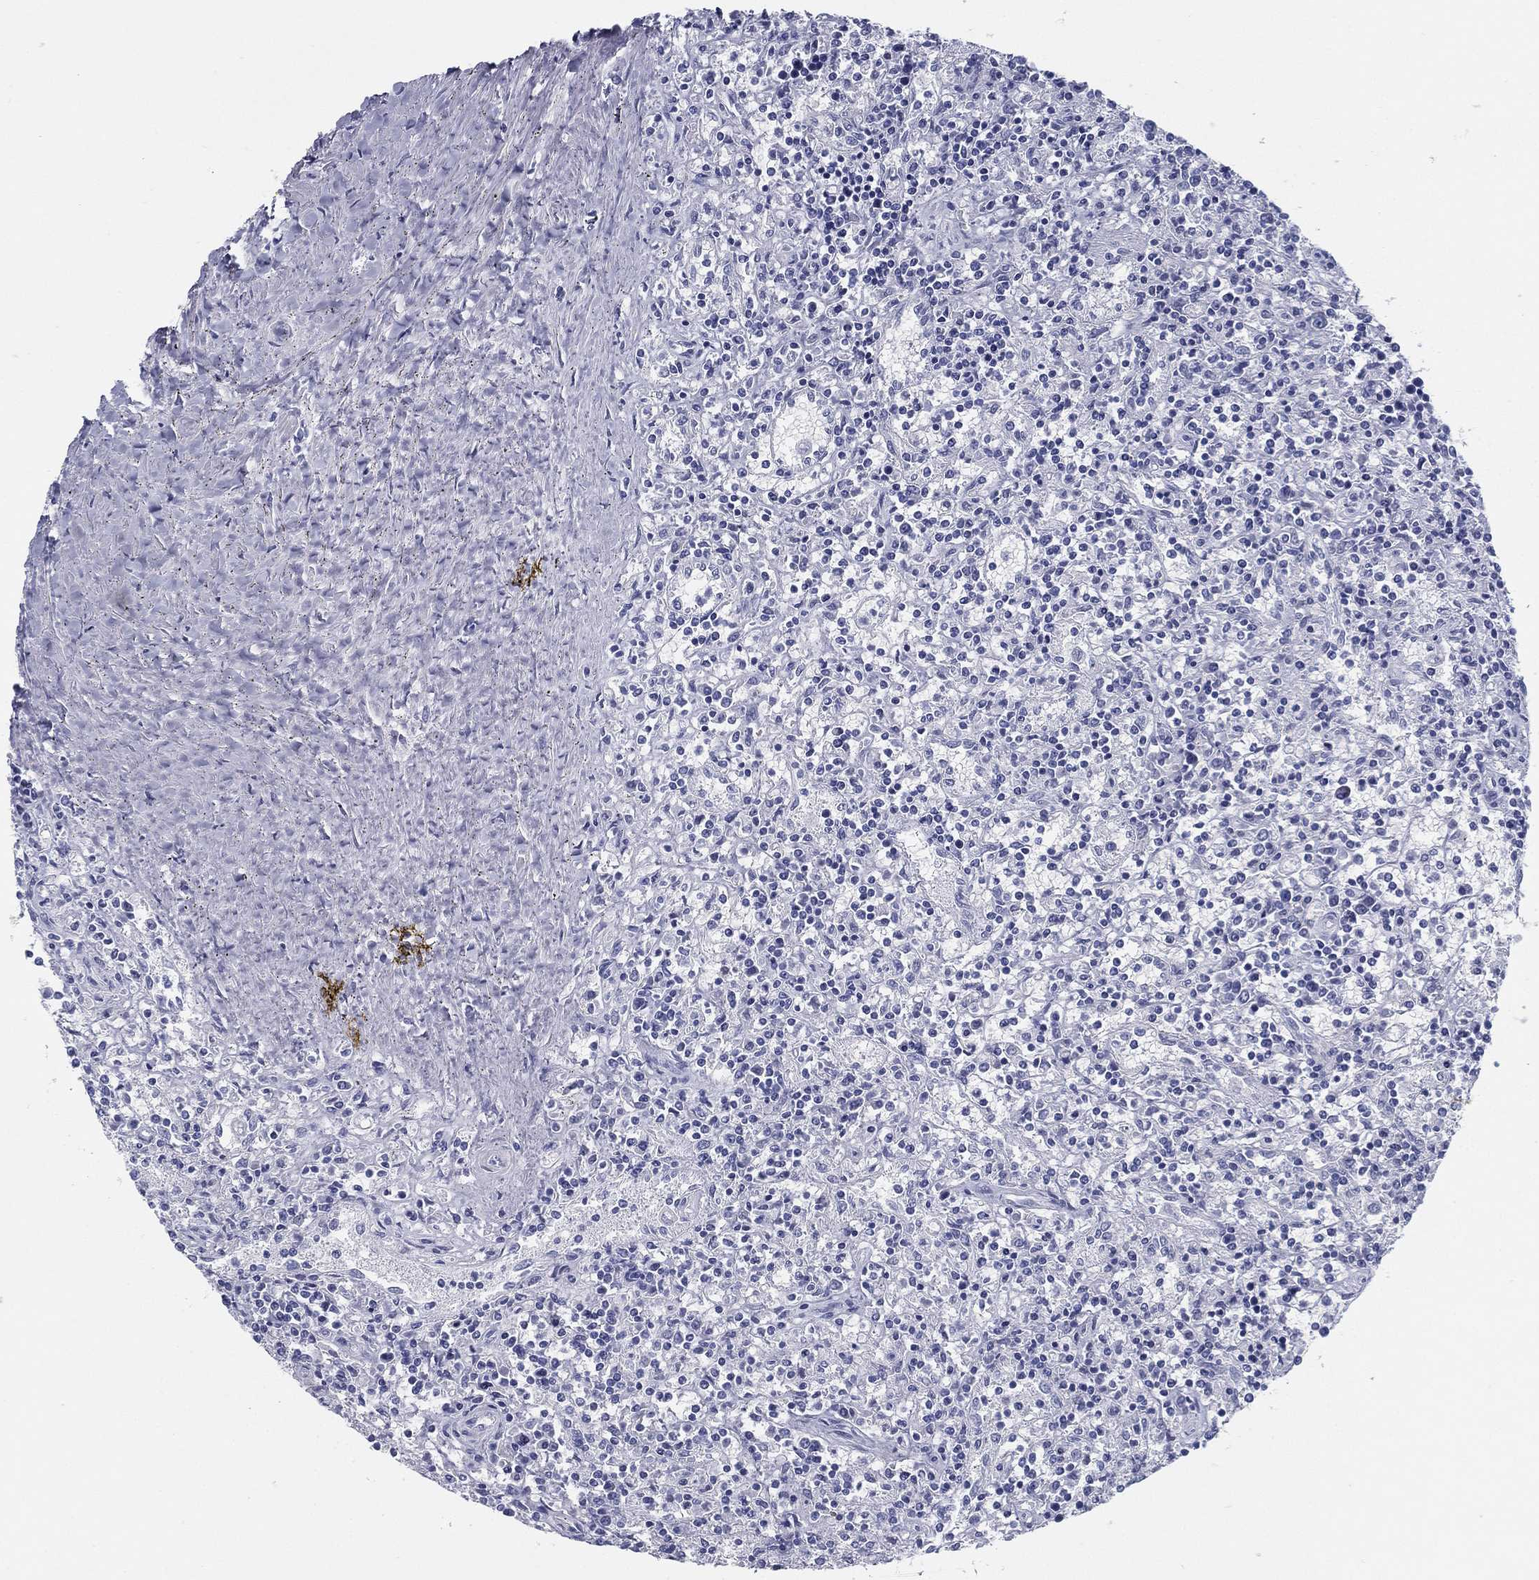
{"staining": {"intensity": "negative", "quantity": "none", "location": "none"}, "tissue": "lymphoma", "cell_type": "Tumor cells", "image_type": "cancer", "snomed": [{"axis": "morphology", "description": "Malignant lymphoma, non-Hodgkin's type, Low grade"}, {"axis": "topography", "description": "Spleen"}], "caption": "Immunohistochemistry (IHC) histopathology image of neoplastic tissue: low-grade malignant lymphoma, non-Hodgkin's type stained with DAB (3,3'-diaminobenzidine) exhibits no significant protein expression in tumor cells. (DAB IHC visualized using brightfield microscopy, high magnification).", "gene": "TMEM252", "patient": {"sex": "male", "age": 62}}